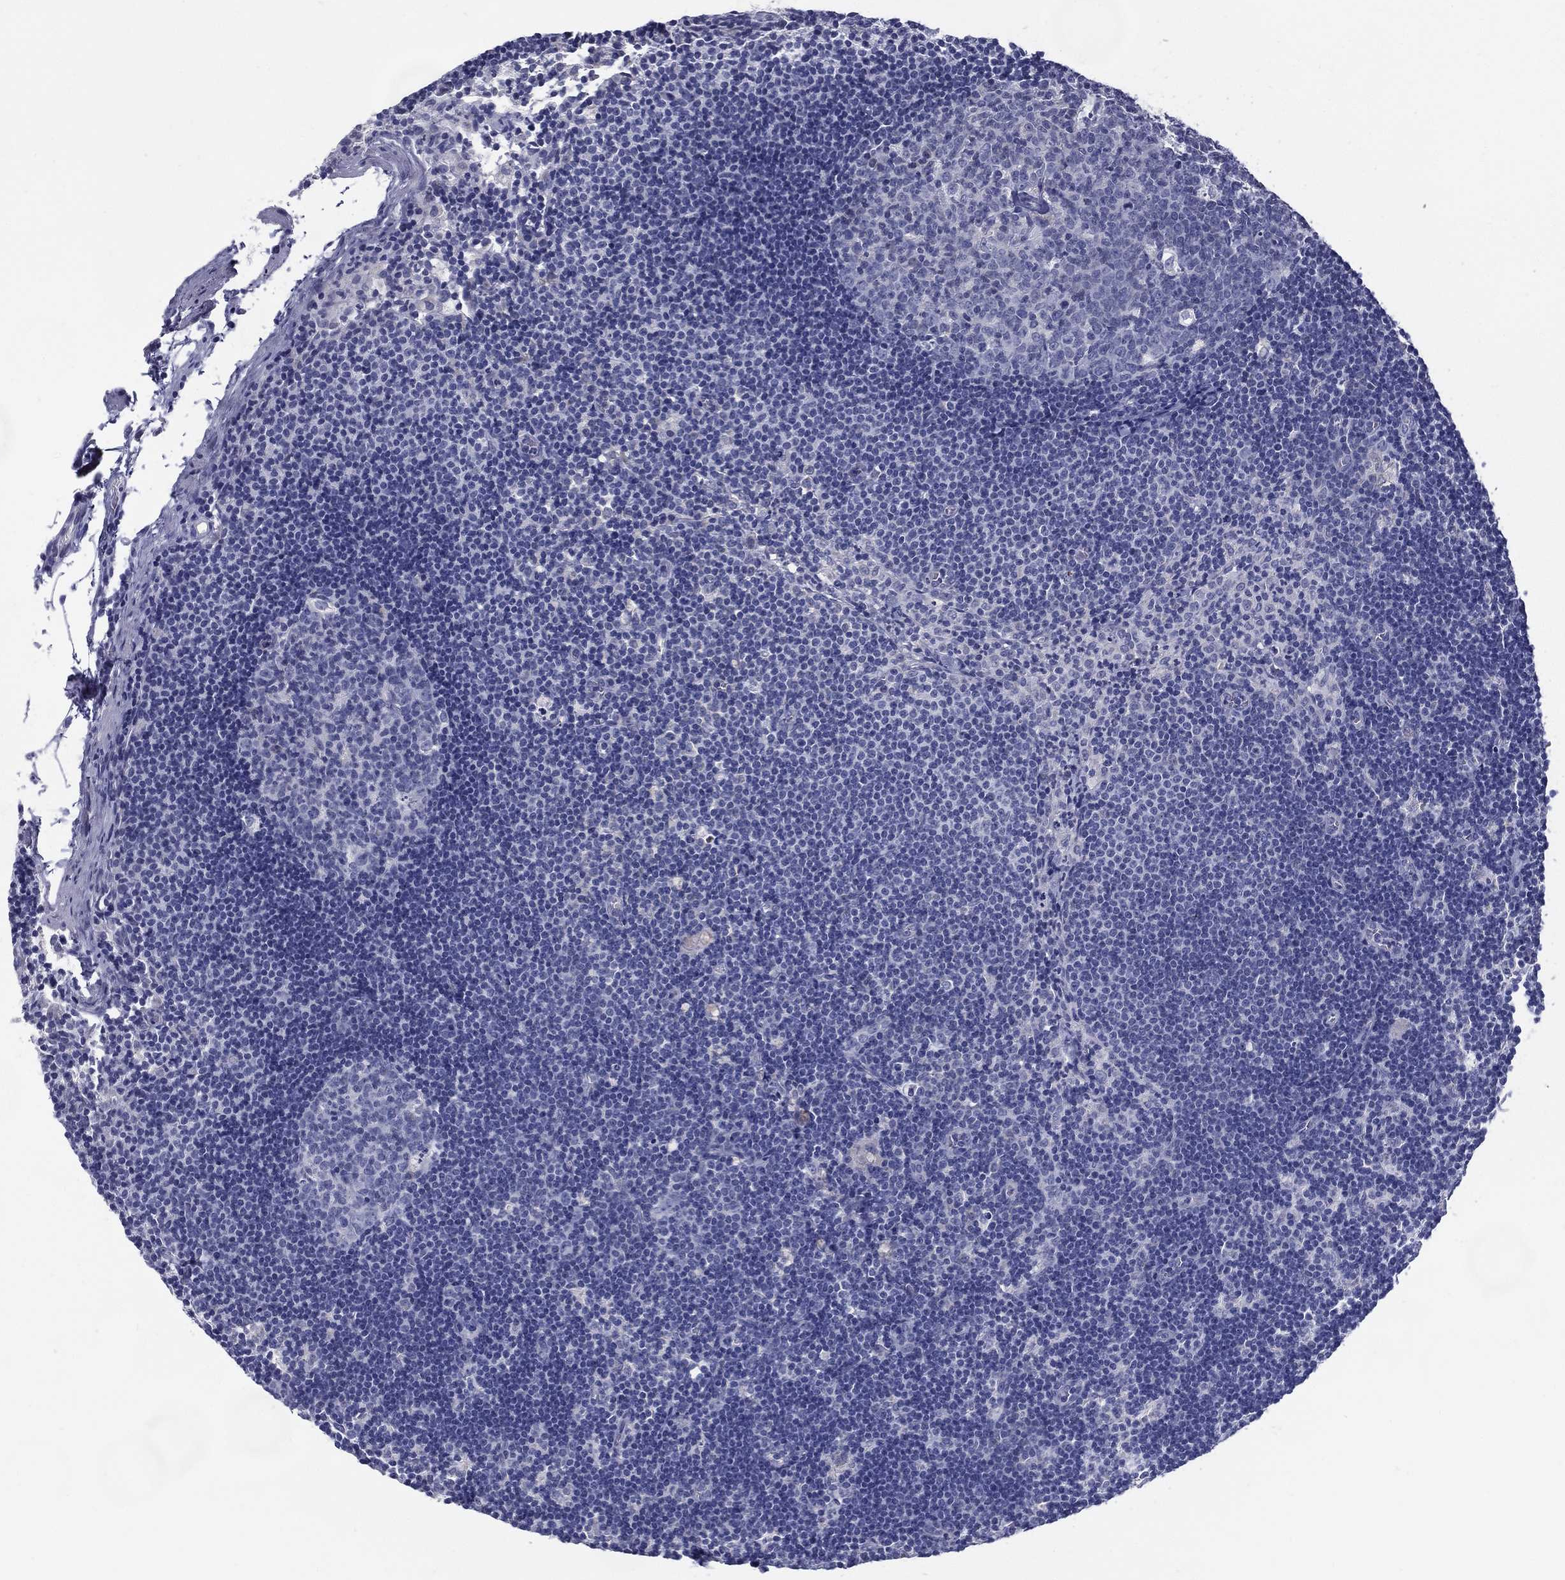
{"staining": {"intensity": "negative", "quantity": "none", "location": "none"}, "tissue": "lymph node", "cell_type": "Germinal center cells", "image_type": "normal", "snomed": [{"axis": "morphology", "description": "Normal tissue, NOS"}, {"axis": "topography", "description": "Lymph node"}], "caption": "Germinal center cells show no significant expression in benign lymph node. Brightfield microscopy of immunohistochemistry (IHC) stained with DAB (3,3'-diaminobenzidine) (brown) and hematoxylin (blue), captured at high magnification.", "gene": "C19orf18", "patient": {"sex": "female", "age": 34}}